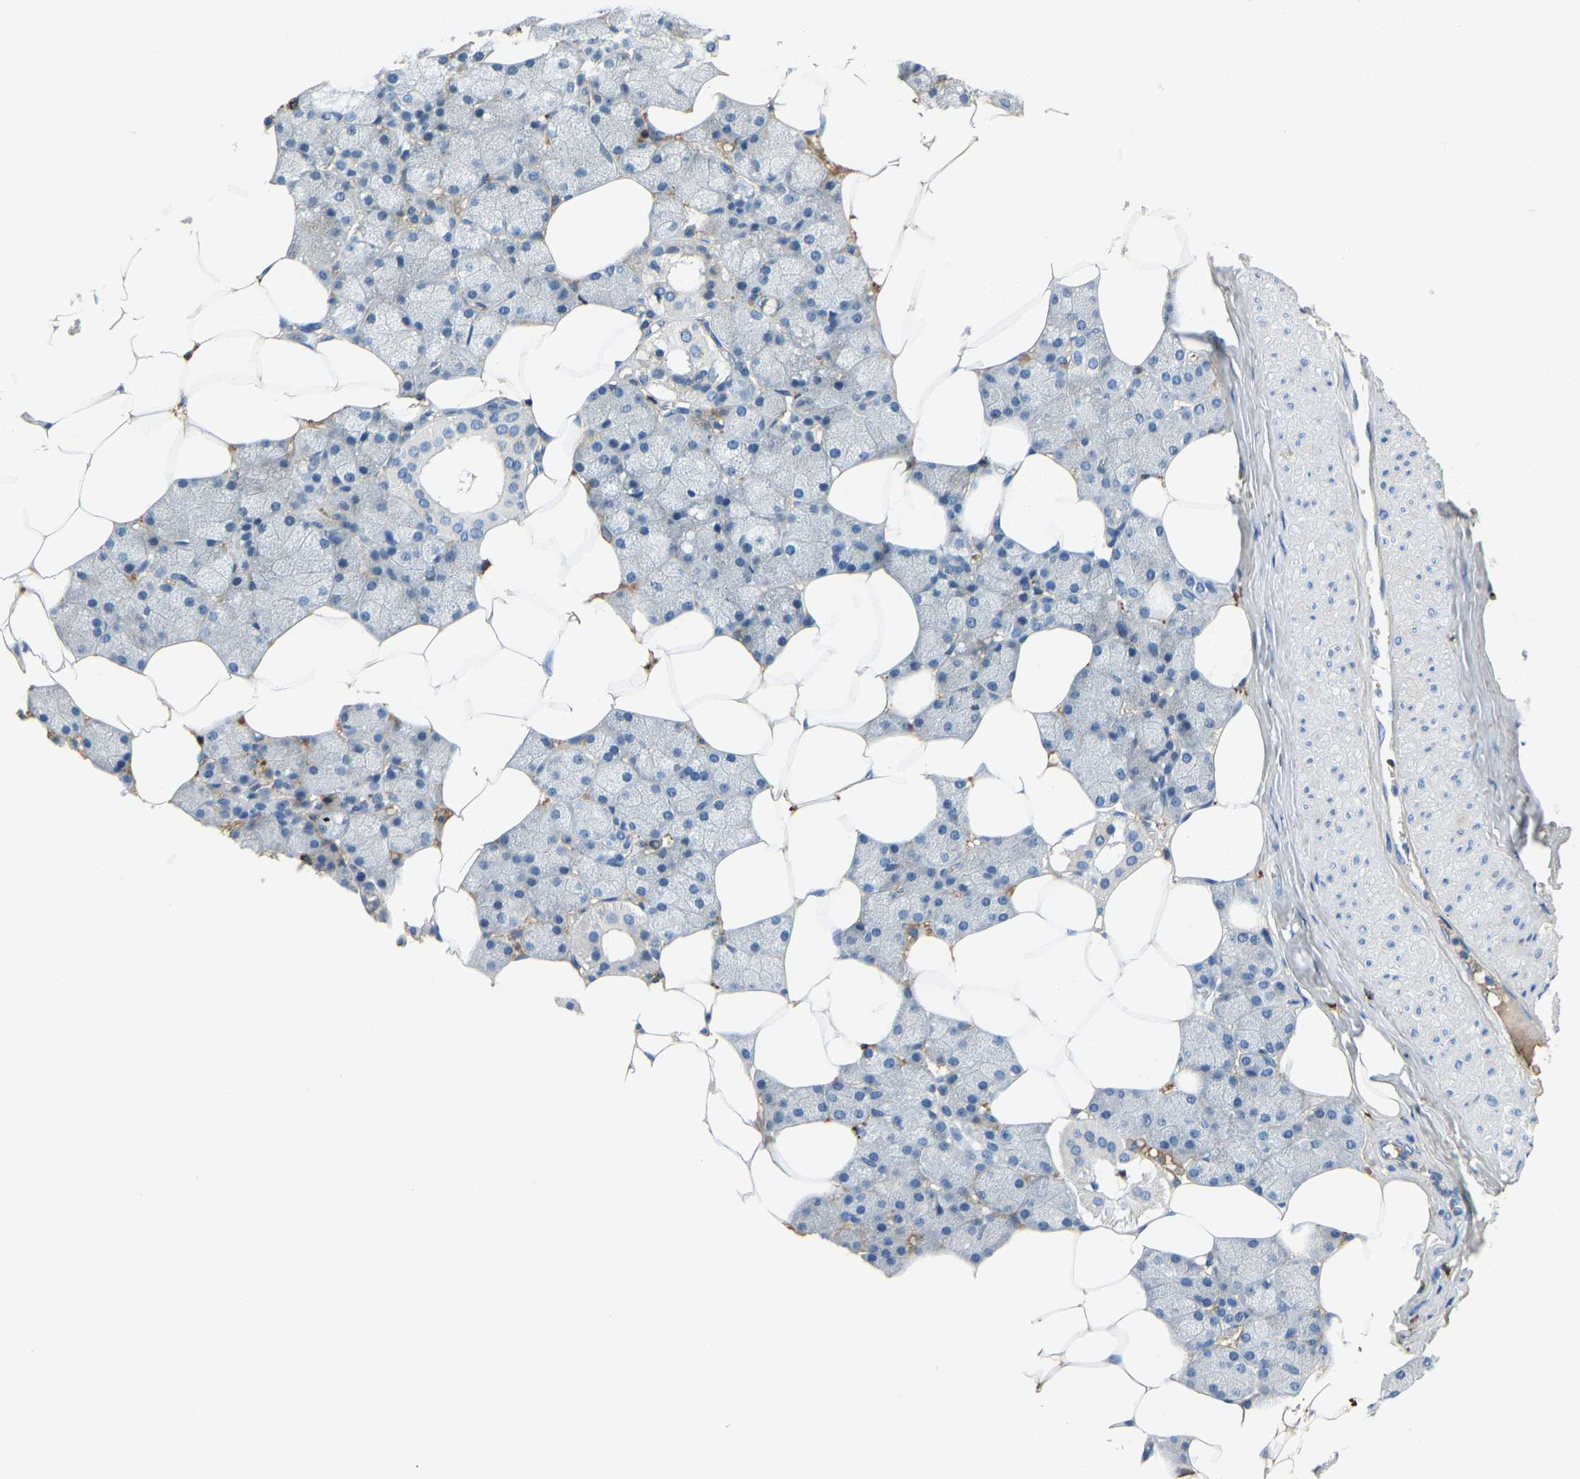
{"staining": {"intensity": "negative", "quantity": "none", "location": "none"}, "tissue": "salivary gland", "cell_type": "Glandular cells", "image_type": "normal", "snomed": [{"axis": "morphology", "description": "Normal tissue, NOS"}, {"axis": "topography", "description": "Salivary gland"}], "caption": "Immunohistochemistry (IHC) micrograph of unremarkable salivary gland: salivary gland stained with DAB (3,3'-diaminobenzidine) exhibits no significant protein positivity in glandular cells.", "gene": "THBS4", "patient": {"sex": "male", "age": 62}}